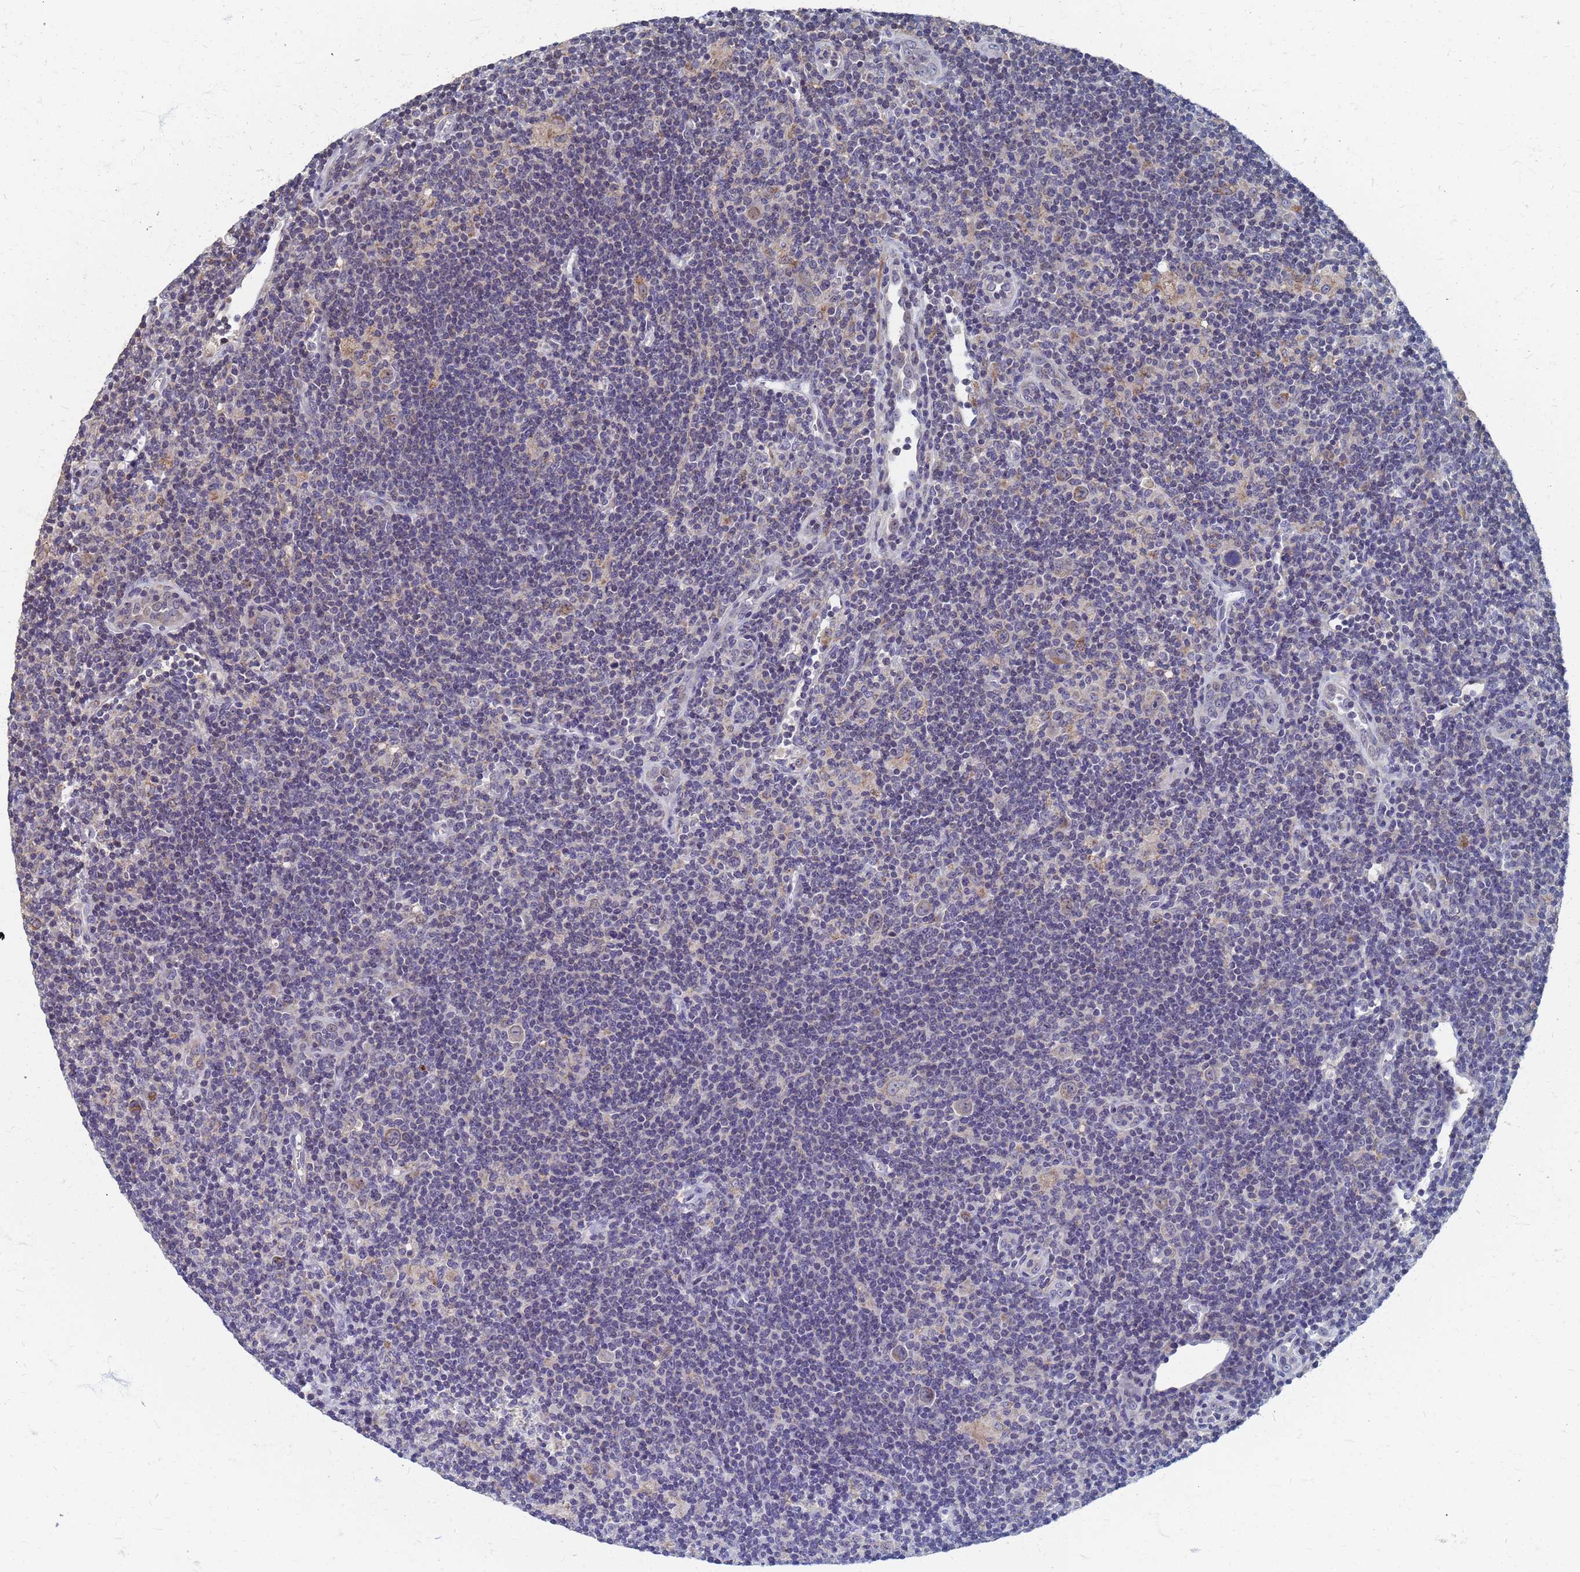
{"staining": {"intensity": "weak", "quantity": "25%-75%", "location": "cytoplasmic/membranous"}, "tissue": "lymphoma", "cell_type": "Tumor cells", "image_type": "cancer", "snomed": [{"axis": "morphology", "description": "Hodgkin's disease, NOS"}, {"axis": "topography", "description": "Lymph node"}], "caption": "This is a micrograph of IHC staining of lymphoma, which shows weak staining in the cytoplasmic/membranous of tumor cells.", "gene": "ATPAF1", "patient": {"sex": "female", "age": 57}}